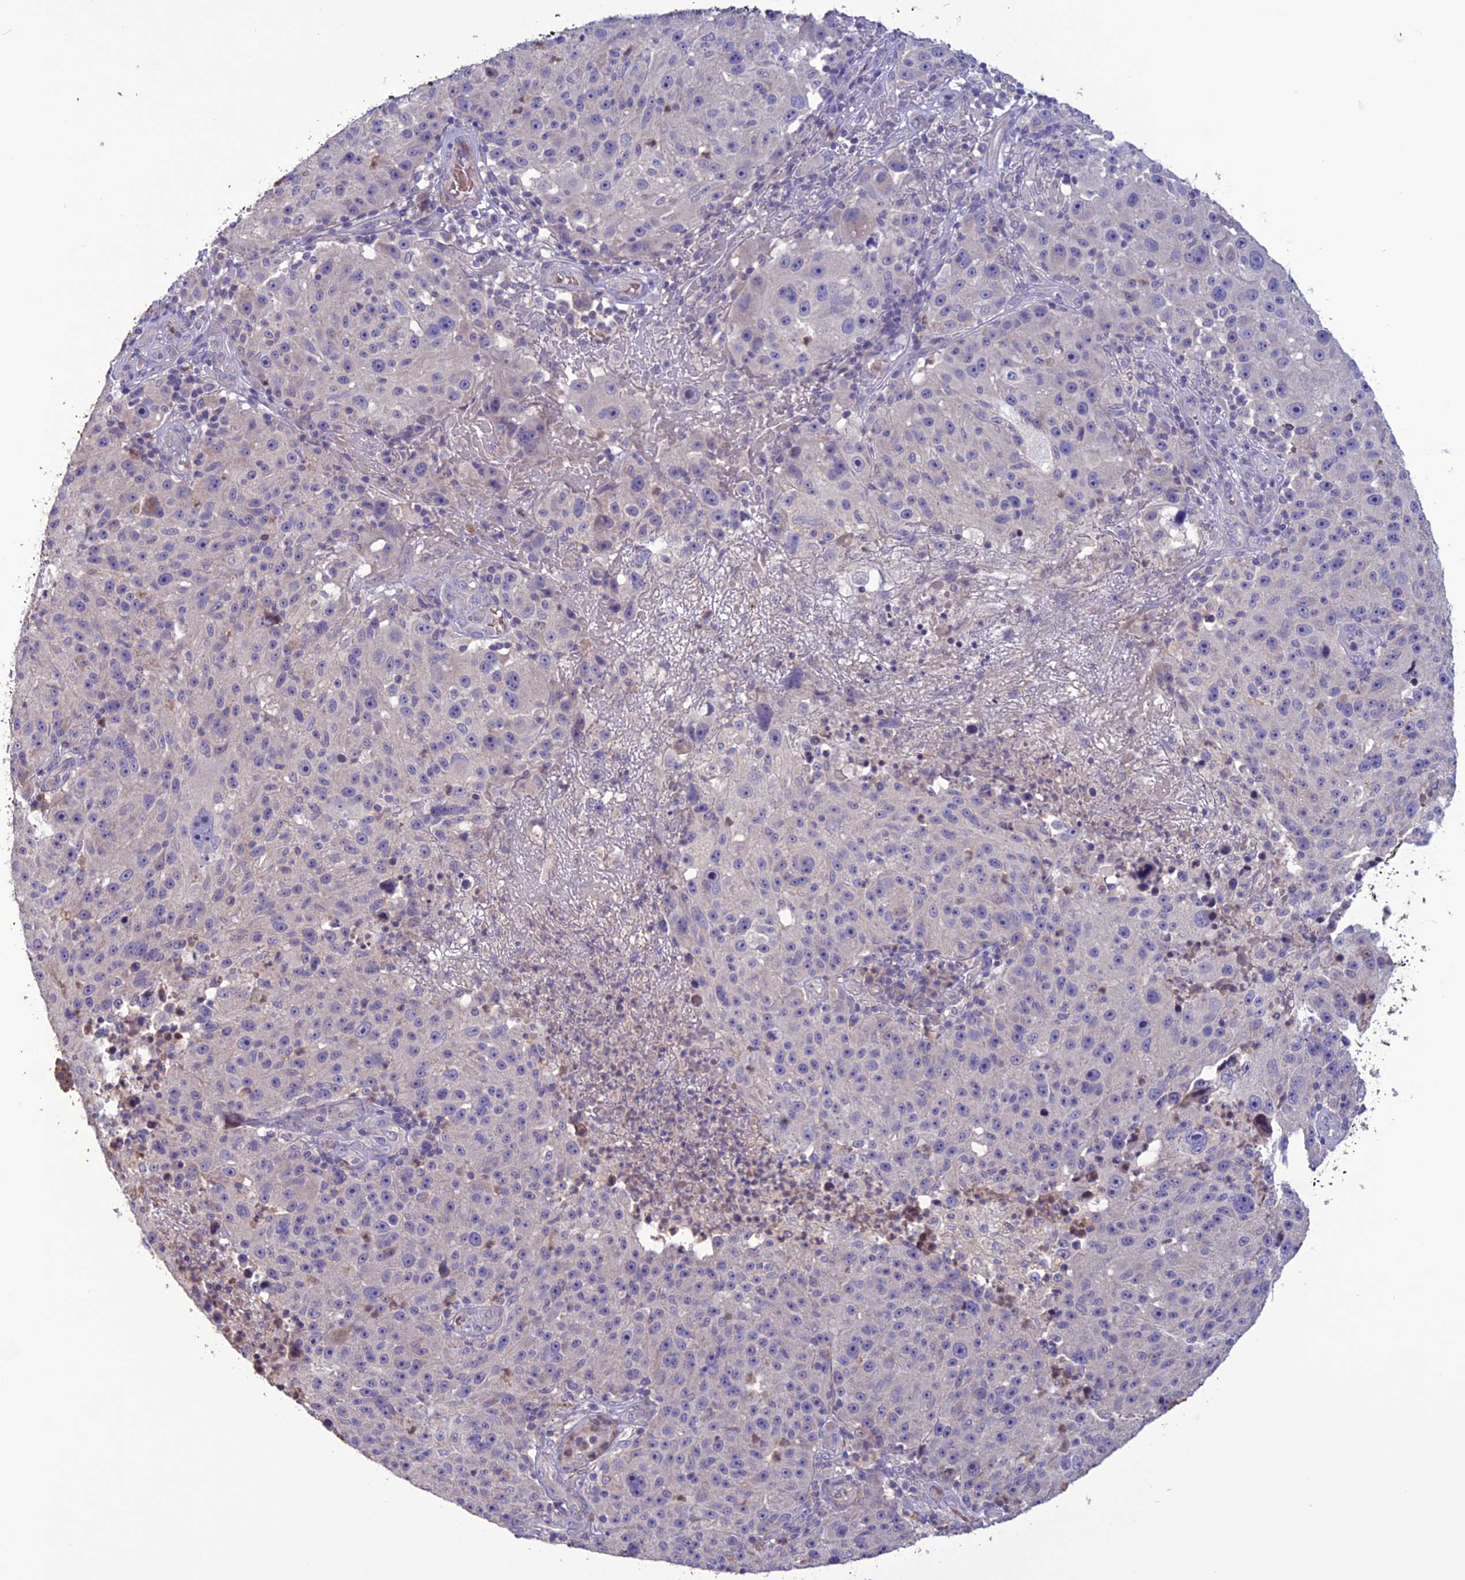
{"staining": {"intensity": "negative", "quantity": "none", "location": "none"}, "tissue": "melanoma", "cell_type": "Tumor cells", "image_type": "cancer", "snomed": [{"axis": "morphology", "description": "Malignant melanoma, NOS"}, {"axis": "topography", "description": "Skin"}], "caption": "The micrograph reveals no significant expression in tumor cells of melanoma.", "gene": "C2orf76", "patient": {"sex": "male", "age": 53}}